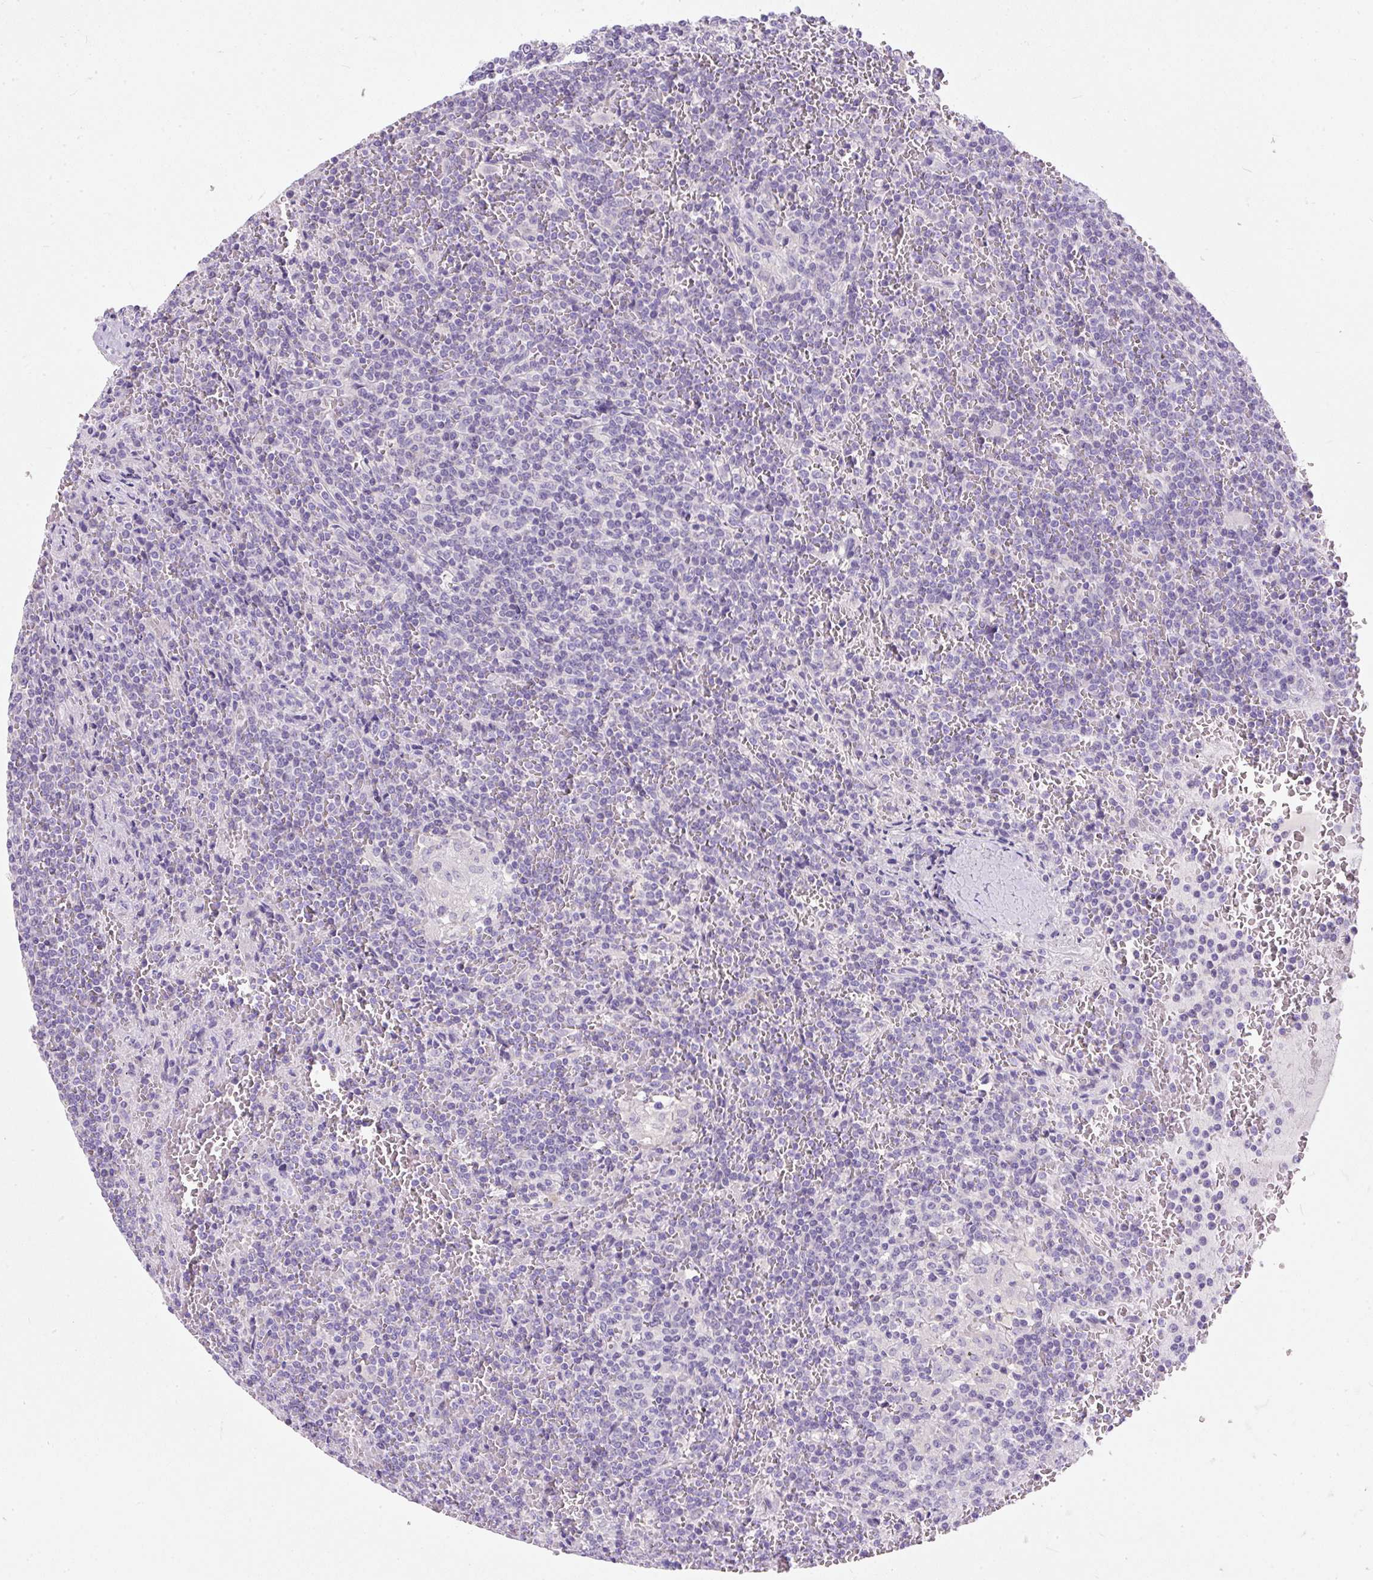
{"staining": {"intensity": "negative", "quantity": "none", "location": "none"}, "tissue": "lymphoma", "cell_type": "Tumor cells", "image_type": "cancer", "snomed": [{"axis": "morphology", "description": "Malignant lymphoma, non-Hodgkin's type, Low grade"}, {"axis": "topography", "description": "Spleen"}], "caption": "A photomicrograph of human malignant lymphoma, non-Hodgkin's type (low-grade) is negative for staining in tumor cells.", "gene": "SUSD5", "patient": {"sex": "female", "age": 19}}